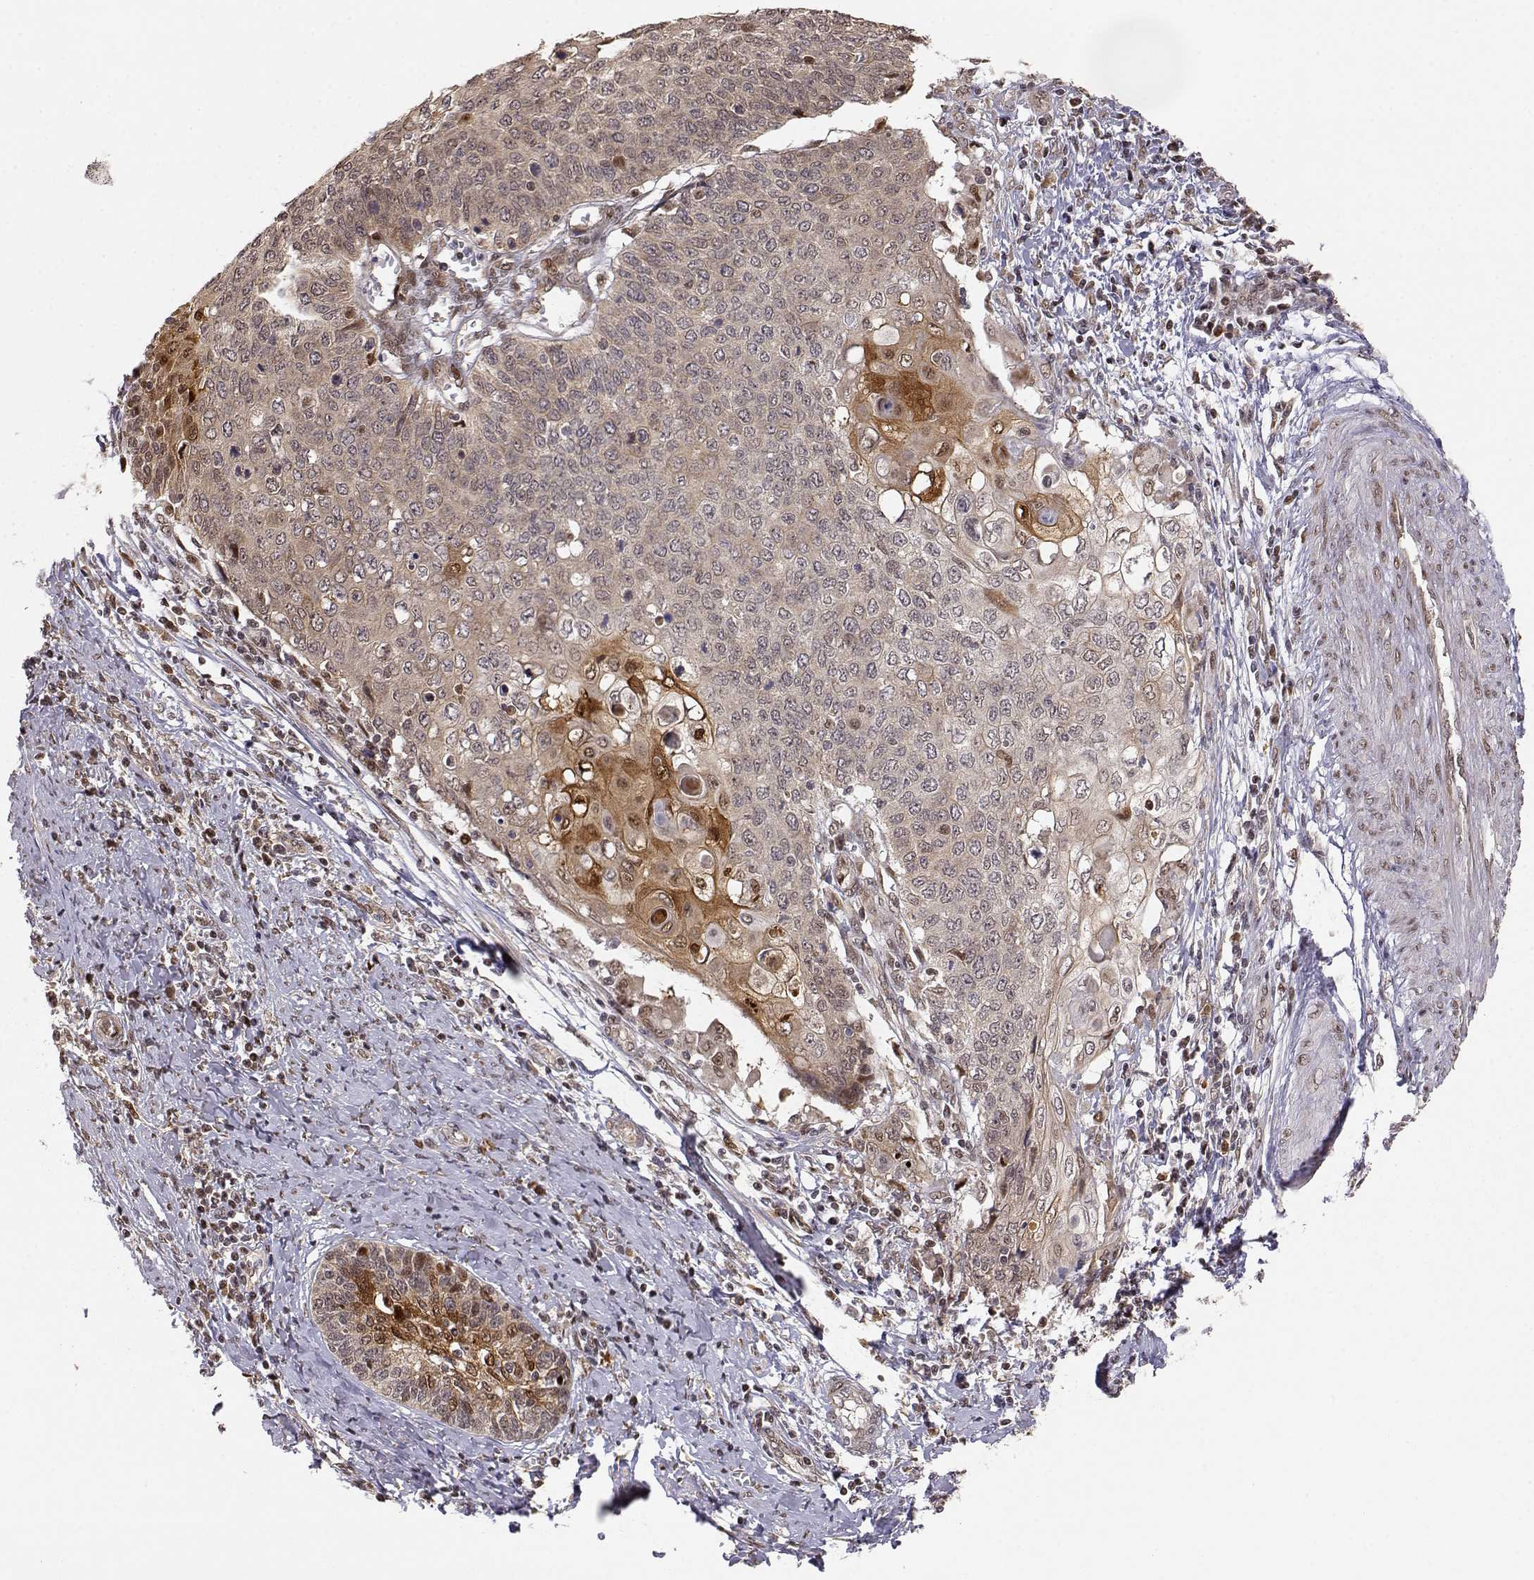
{"staining": {"intensity": "strong", "quantity": "<25%", "location": "cytoplasmic/membranous,nuclear"}, "tissue": "cervical cancer", "cell_type": "Tumor cells", "image_type": "cancer", "snomed": [{"axis": "morphology", "description": "Squamous cell carcinoma, NOS"}, {"axis": "topography", "description": "Cervix"}], "caption": "There is medium levels of strong cytoplasmic/membranous and nuclear staining in tumor cells of cervical cancer (squamous cell carcinoma), as demonstrated by immunohistochemical staining (brown color).", "gene": "BRCA1", "patient": {"sex": "female", "age": 39}}